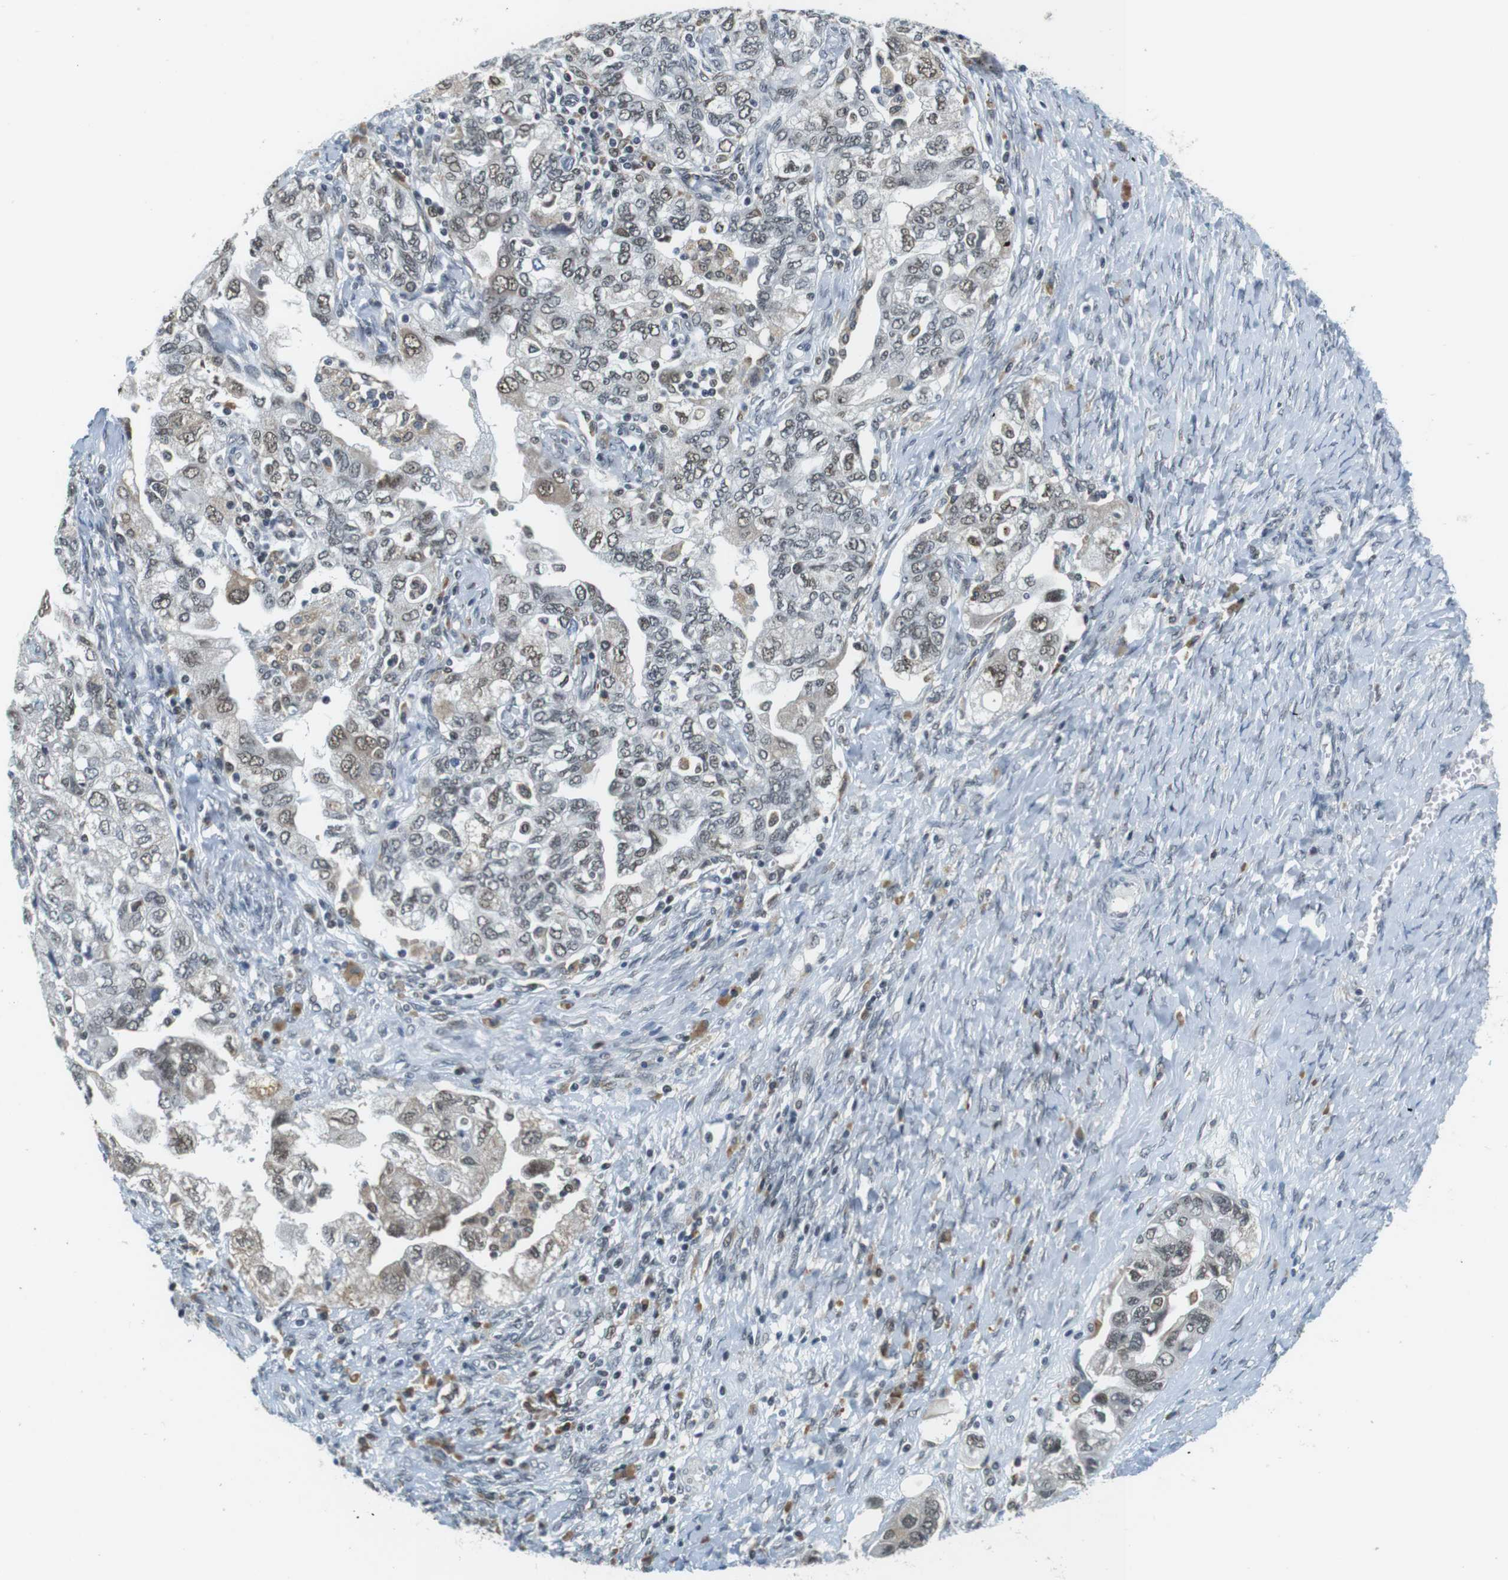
{"staining": {"intensity": "weak", "quantity": ">75%", "location": "nuclear"}, "tissue": "ovarian cancer", "cell_type": "Tumor cells", "image_type": "cancer", "snomed": [{"axis": "morphology", "description": "Carcinoma, NOS"}, {"axis": "morphology", "description": "Cystadenocarcinoma, serous, NOS"}, {"axis": "topography", "description": "Ovary"}], "caption": "Human ovarian cancer stained with a protein marker displays weak staining in tumor cells.", "gene": "RNF38", "patient": {"sex": "female", "age": 69}}